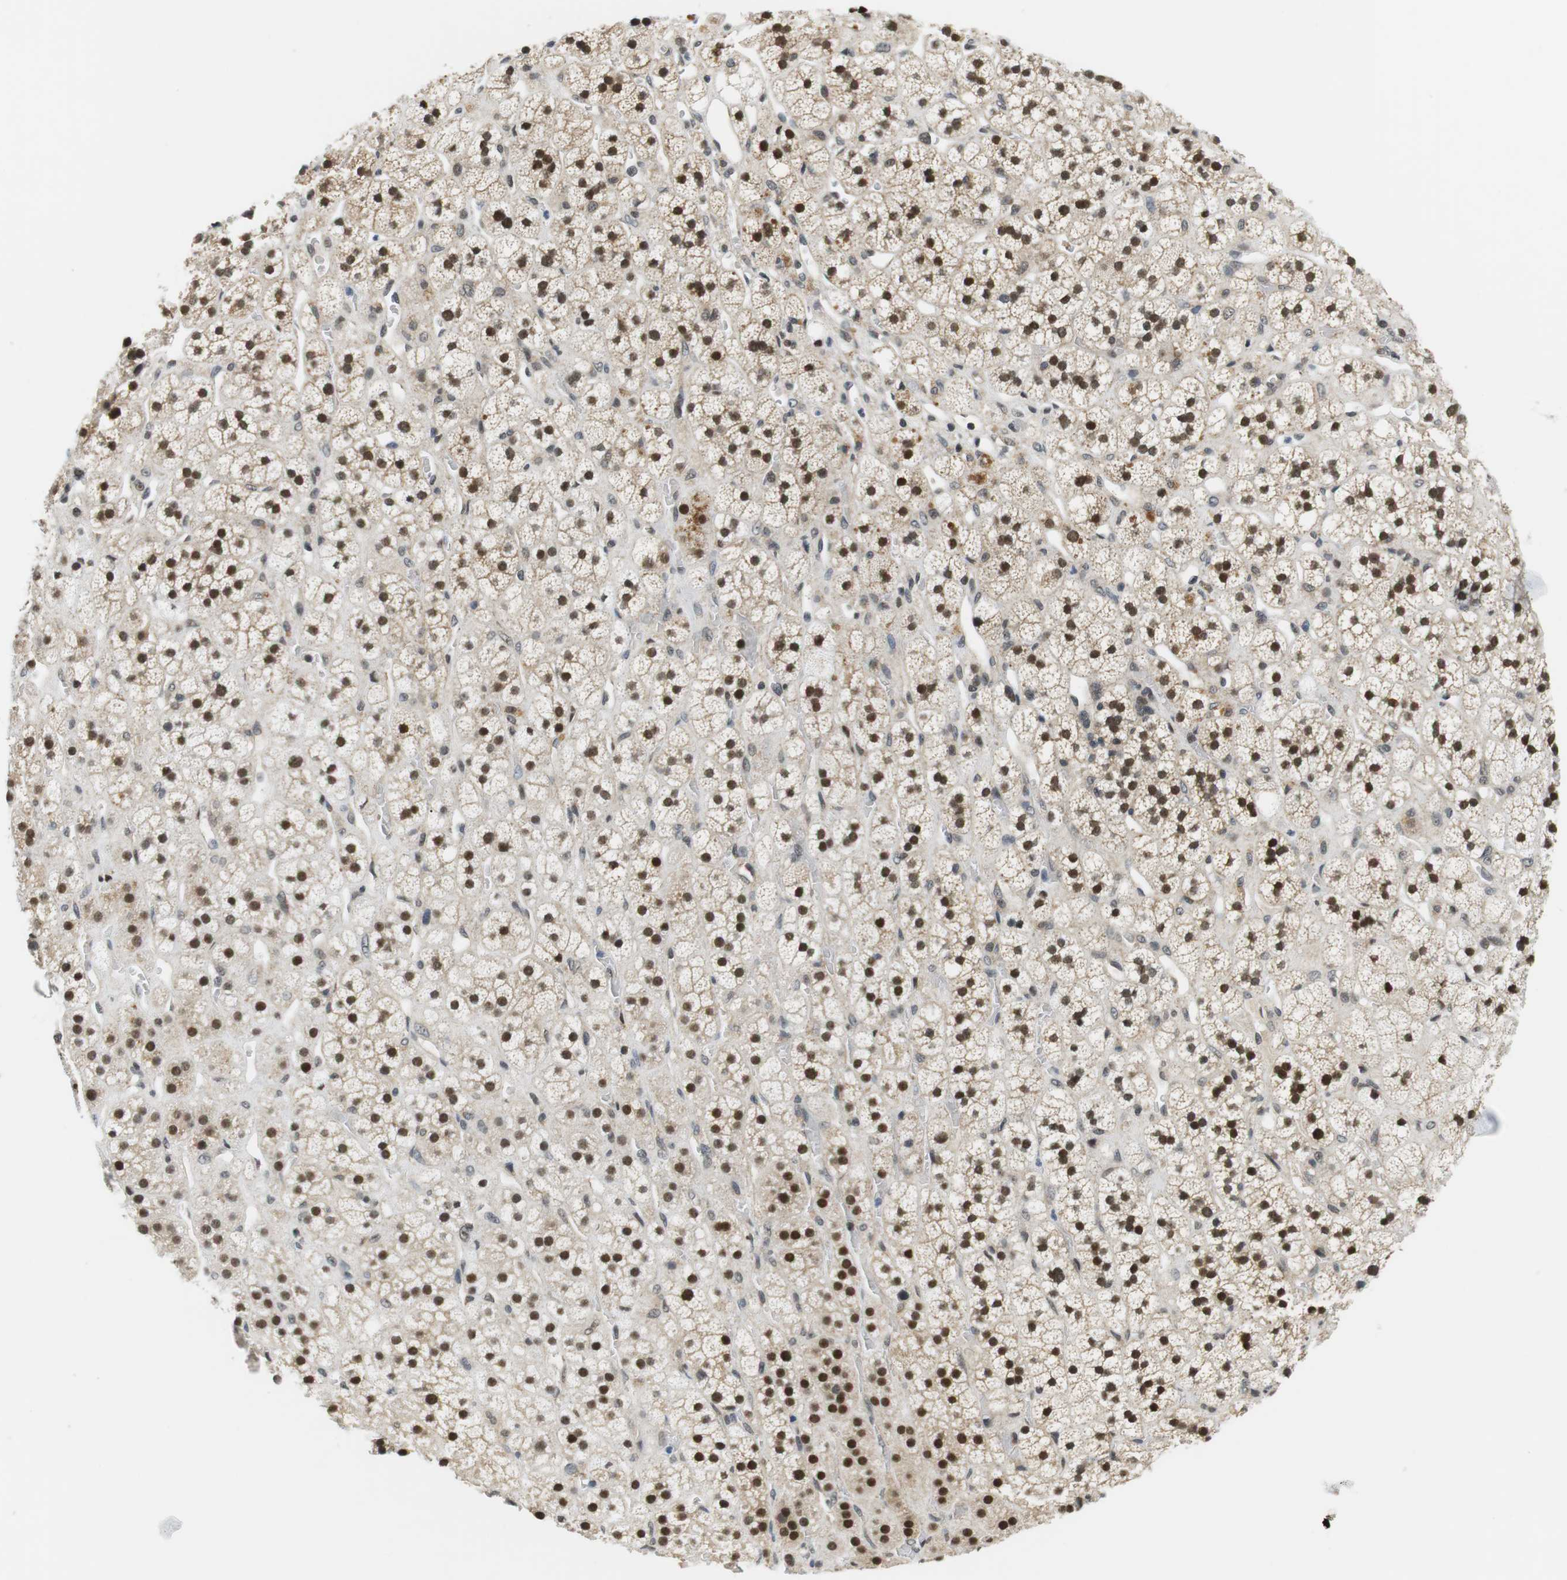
{"staining": {"intensity": "strong", "quantity": ">75%", "location": "cytoplasmic/membranous,nuclear"}, "tissue": "adrenal gland", "cell_type": "Glandular cells", "image_type": "normal", "snomed": [{"axis": "morphology", "description": "Normal tissue, NOS"}, {"axis": "topography", "description": "Adrenal gland"}], "caption": "Immunohistochemical staining of unremarkable adrenal gland exhibits high levels of strong cytoplasmic/membranous,nuclear positivity in about >75% of glandular cells. The protein of interest is shown in brown color, while the nuclei are stained blue.", "gene": "CSNK2B", "patient": {"sex": "male", "age": 56}}